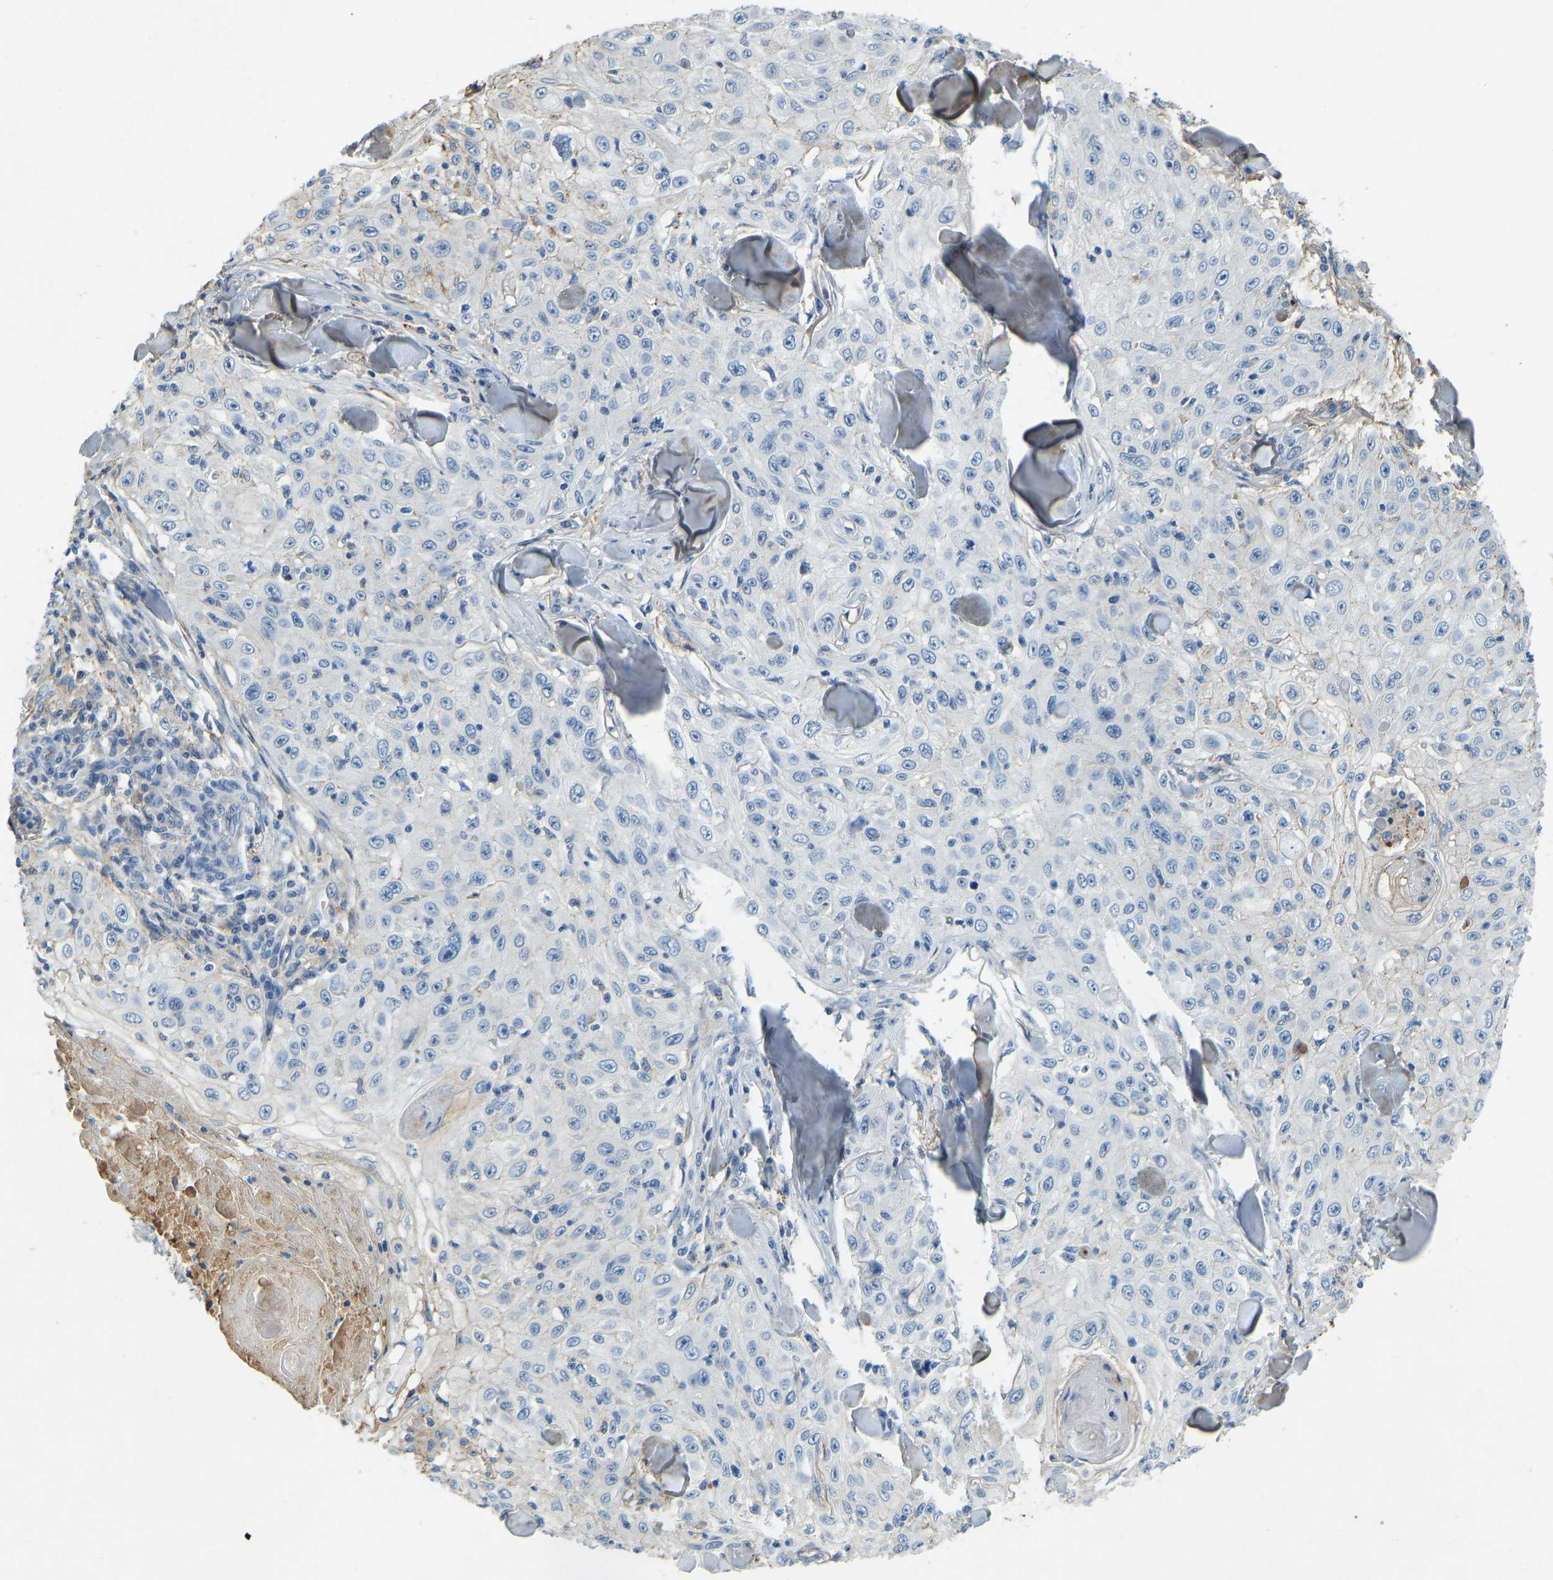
{"staining": {"intensity": "negative", "quantity": "none", "location": "none"}, "tissue": "skin cancer", "cell_type": "Tumor cells", "image_type": "cancer", "snomed": [{"axis": "morphology", "description": "Squamous cell carcinoma, NOS"}, {"axis": "topography", "description": "Skin"}], "caption": "IHC image of skin cancer (squamous cell carcinoma) stained for a protein (brown), which exhibits no expression in tumor cells.", "gene": "THBS4", "patient": {"sex": "male", "age": 86}}